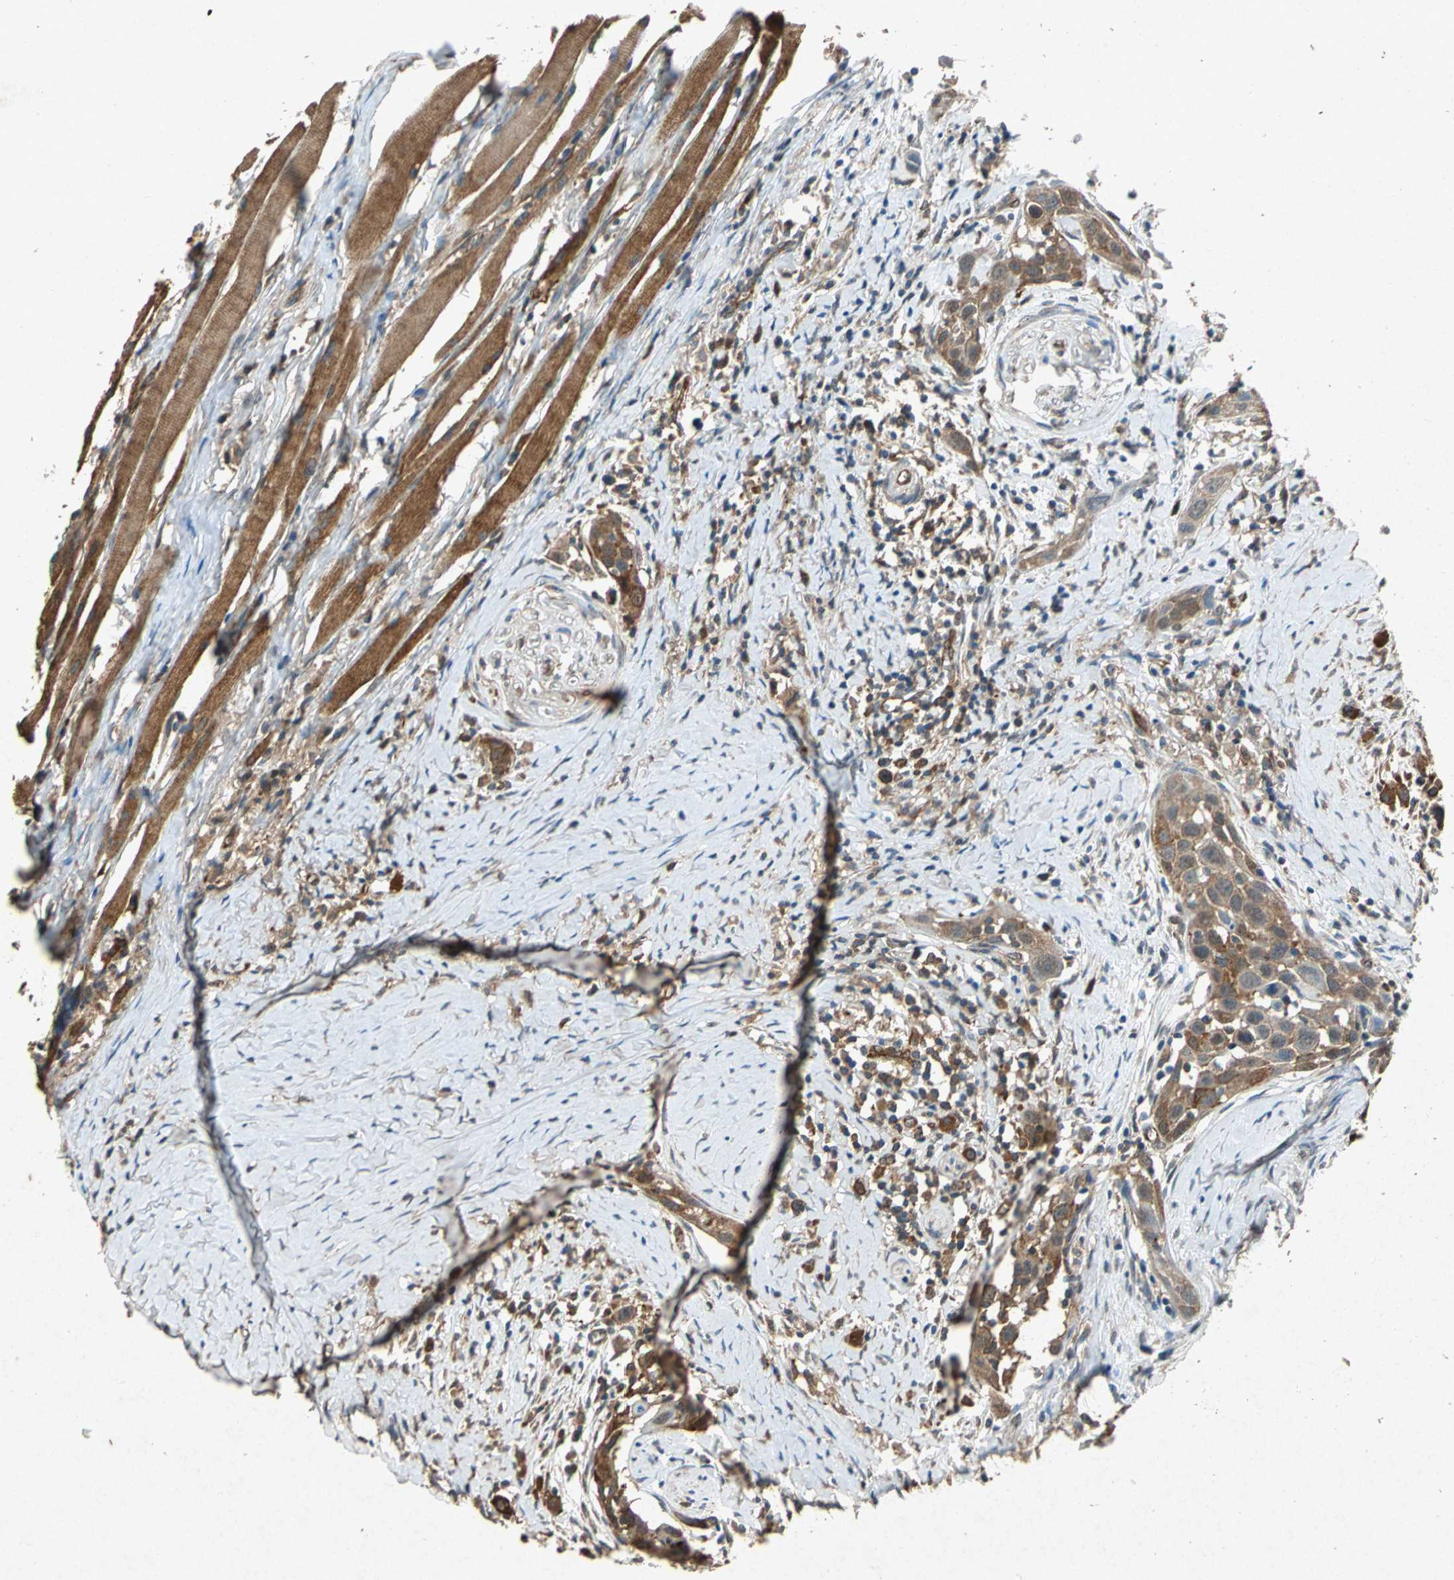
{"staining": {"intensity": "moderate", "quantity": ">75%", "location": "cytoplasmic/membranous"}, "tissue": "head and neck cancer", "cell_type": "Tumor cells", "image_type": "cancer", "snomed": [{"axis": "morphology", "description": "Normal tissue, NOS"}, {"axis": "morphology", "description": "Squamous cell carcinoma, NOS"}, {"axis": "topography", "description": "Oral tissue"}, {"axis": "topography", "description": "Head-Neck"}], "caption": "Moderate cytoplasmic/membranous protein staining is appreciated in about >75% of tumor cells in head and neck squamous cell carcinoma.", "gene": "HSP90AB1", "patient": {"sex": "female", "age": 50}}